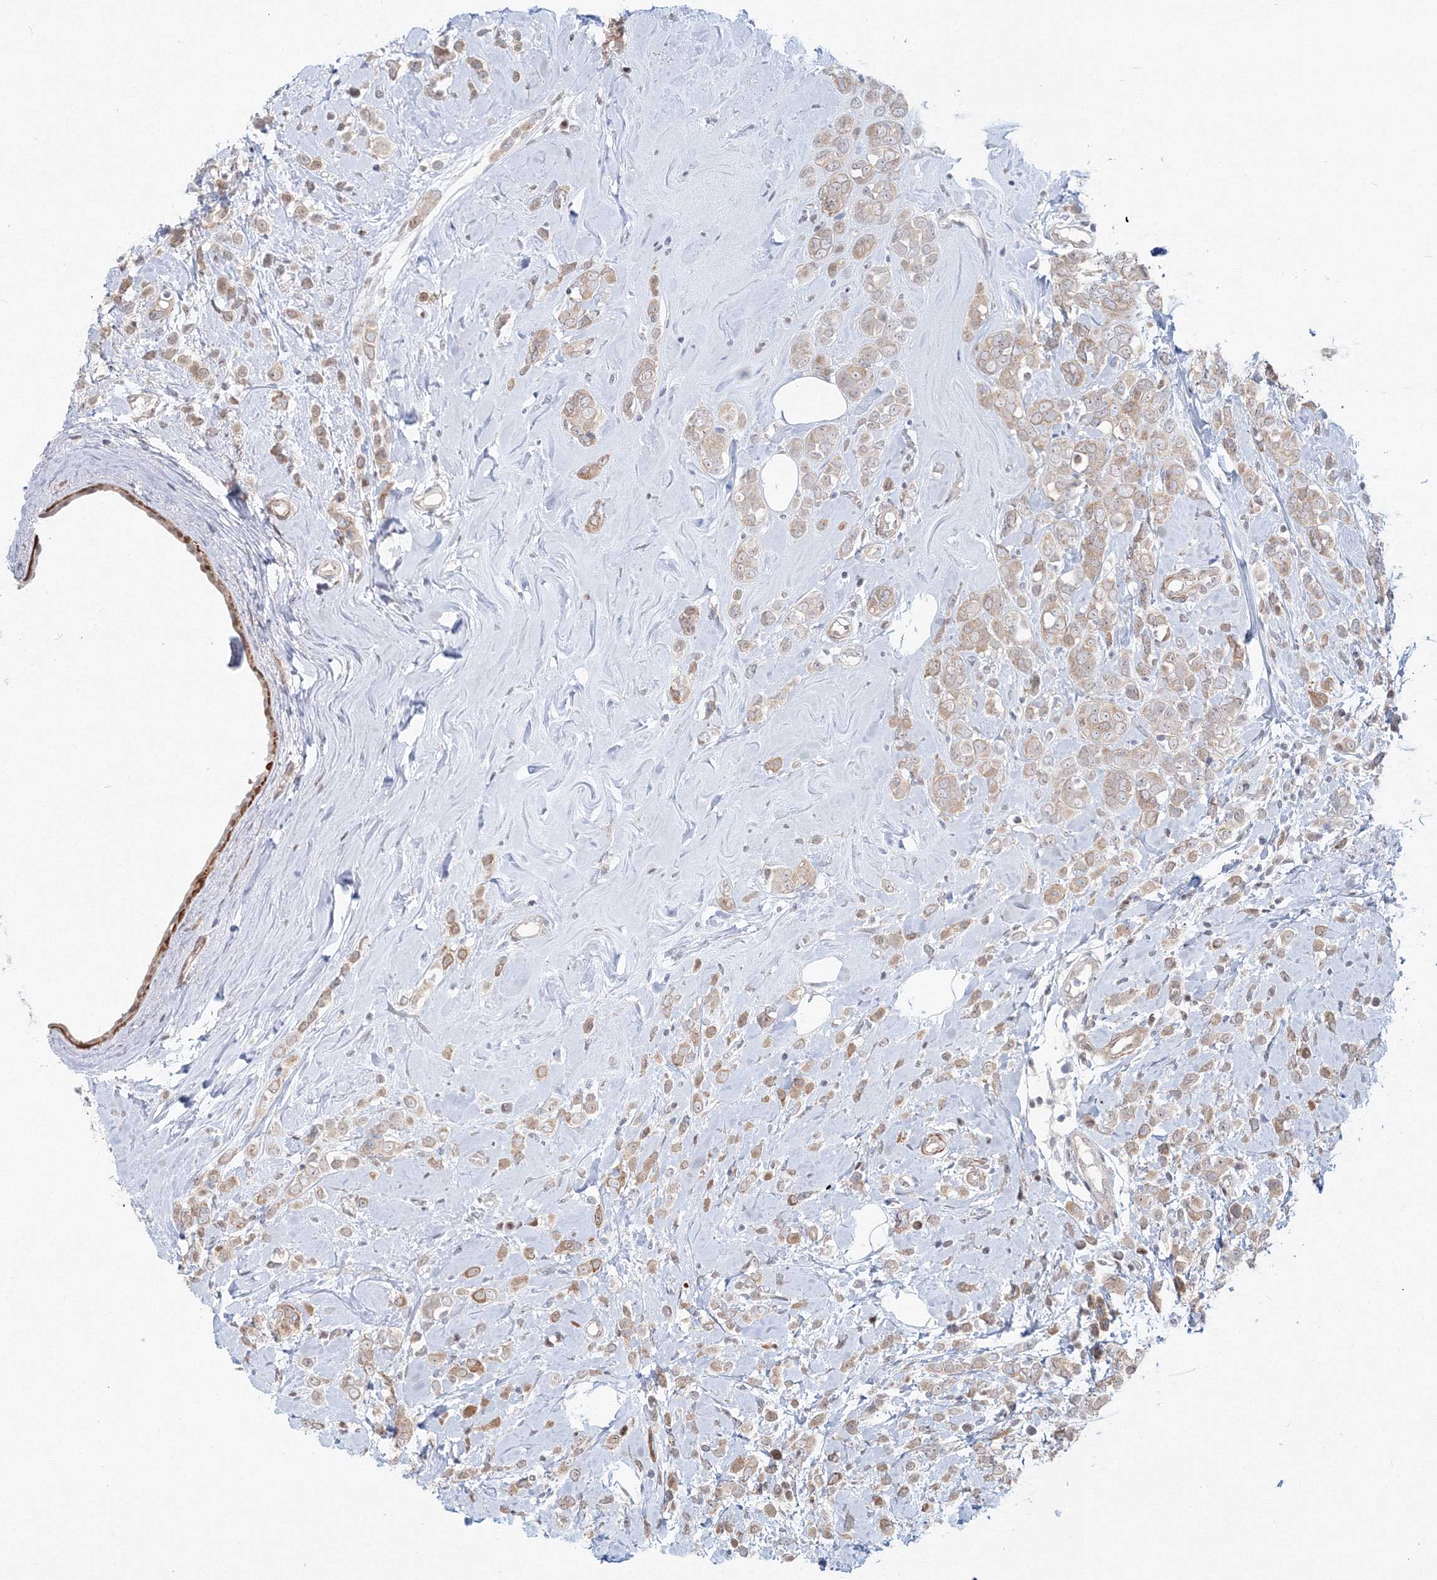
{"staining": {"intensity": "weak", "quantity": ">75%", "location": "cytoplasmic/membranous"}, "tissue": "breast cancer", "cell_type": "Tumor cells", "image_type": "cancer", "snomed": [{"axis": "morphology", "description": "Lobular carcinoma"}, {"axis": "topography", "description": "Breast"}], "caption": "The photomicrograph exhibits a brown stain indicating the presence of a protein in the cytoplasmic/membranous of tumor cells in breast cancer. Using DAB (brown) and hematoxylin (blue) stains, captured at high magnification using brightfield microscopy.", "gene": "ARHGAP21", "patient": {"sex": "female", "age": 47}}